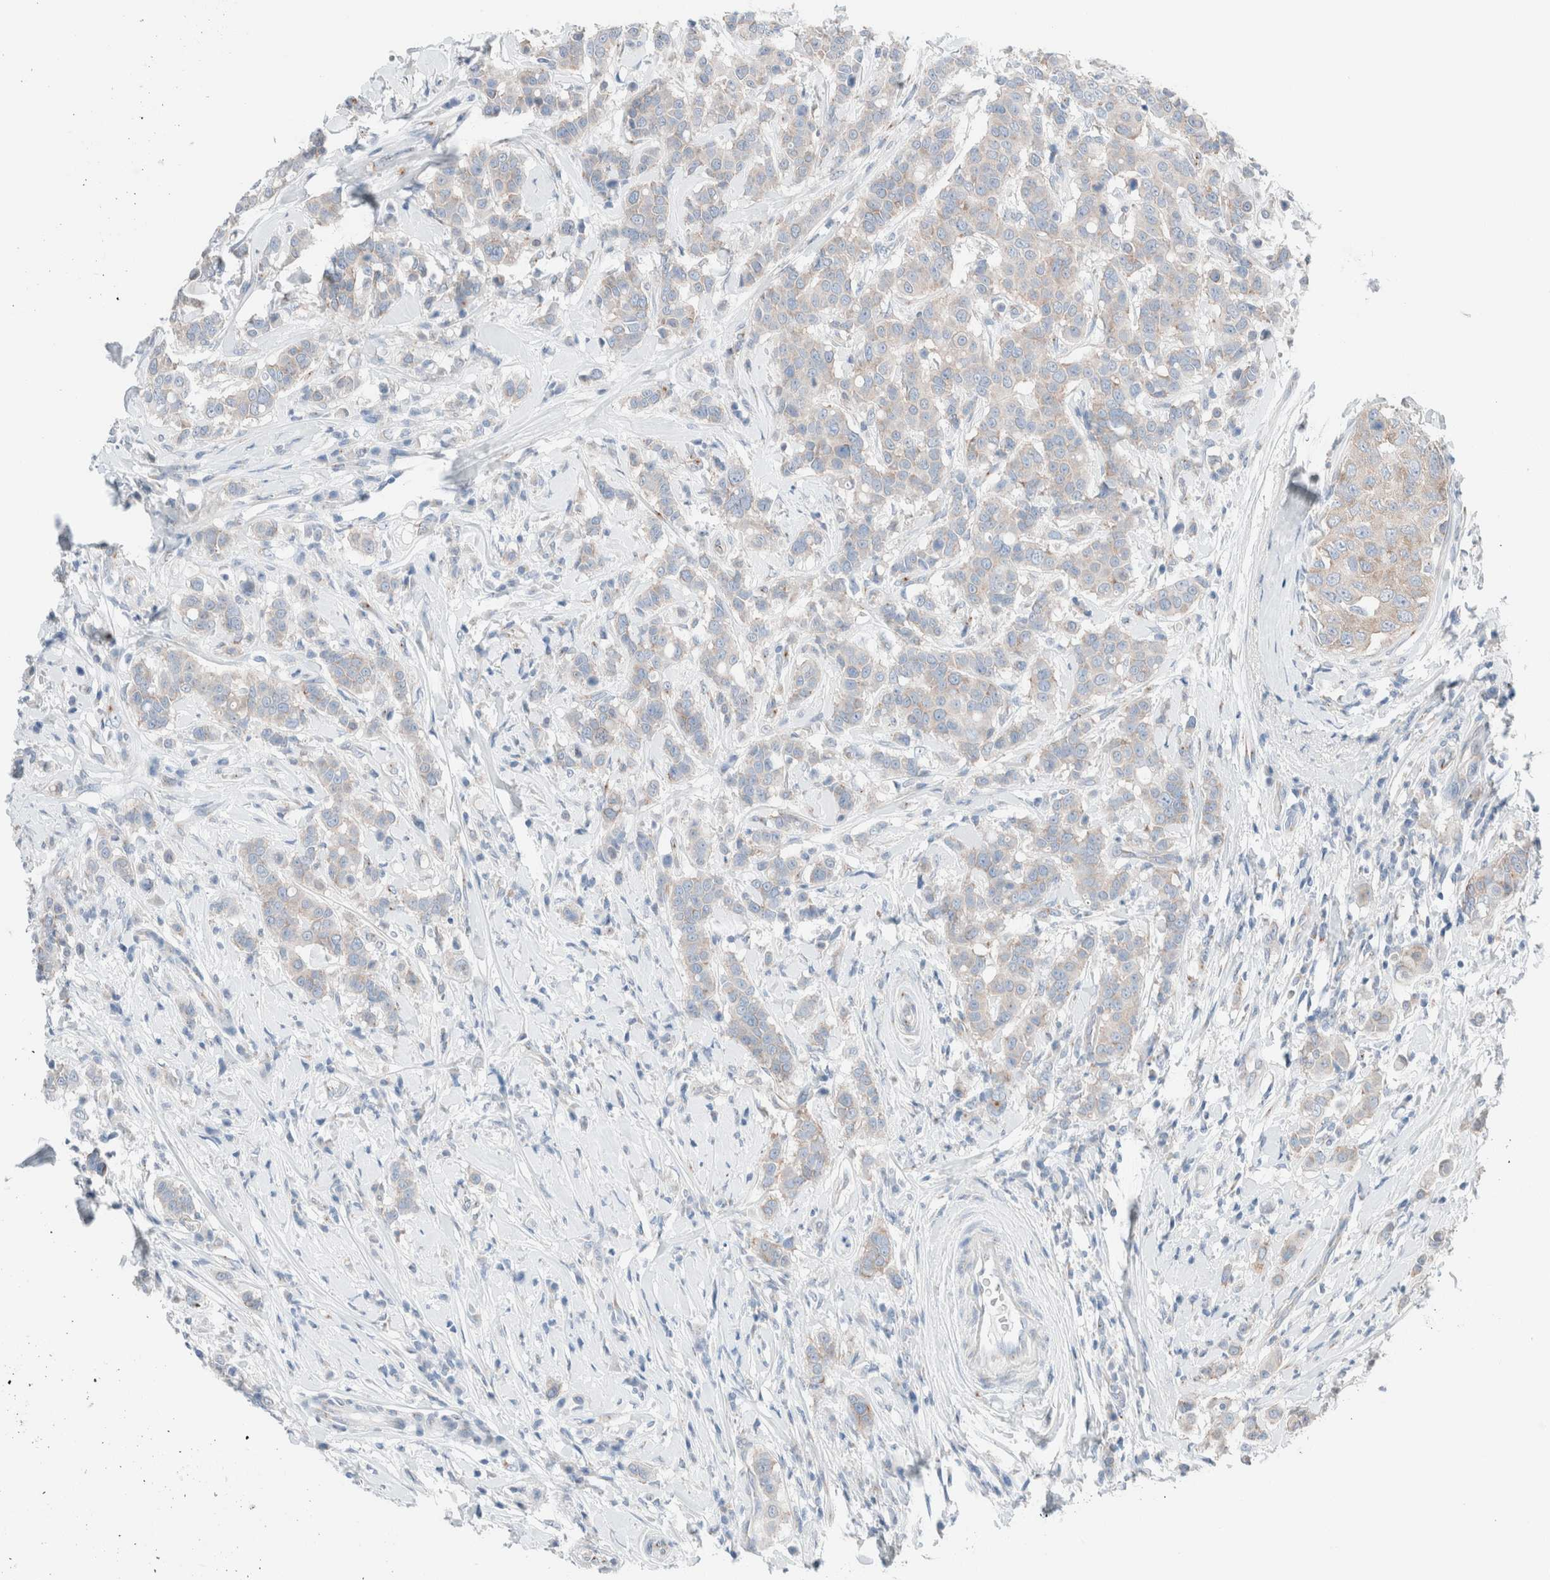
{"staining": {"intensity": "weak", "quantity": "<25%", "location": "cytoplasmic/membranous"}, "tissue": "breast cancer", "cell_type": "Tumor cells", "image_type": "cancer", "snomed": [{"axis": "morphology", "description": "Duct carcinoma"}, {"axis": "topography", "description": "Breast"}], "caption": "IHC image of human breast cancer (infiltrating ductal carcinoma) stained for a protein (brown), which shows no positivity in tumor cells.", "gene": "CASC3", "patient": {"sex": "female", "age": 27}}